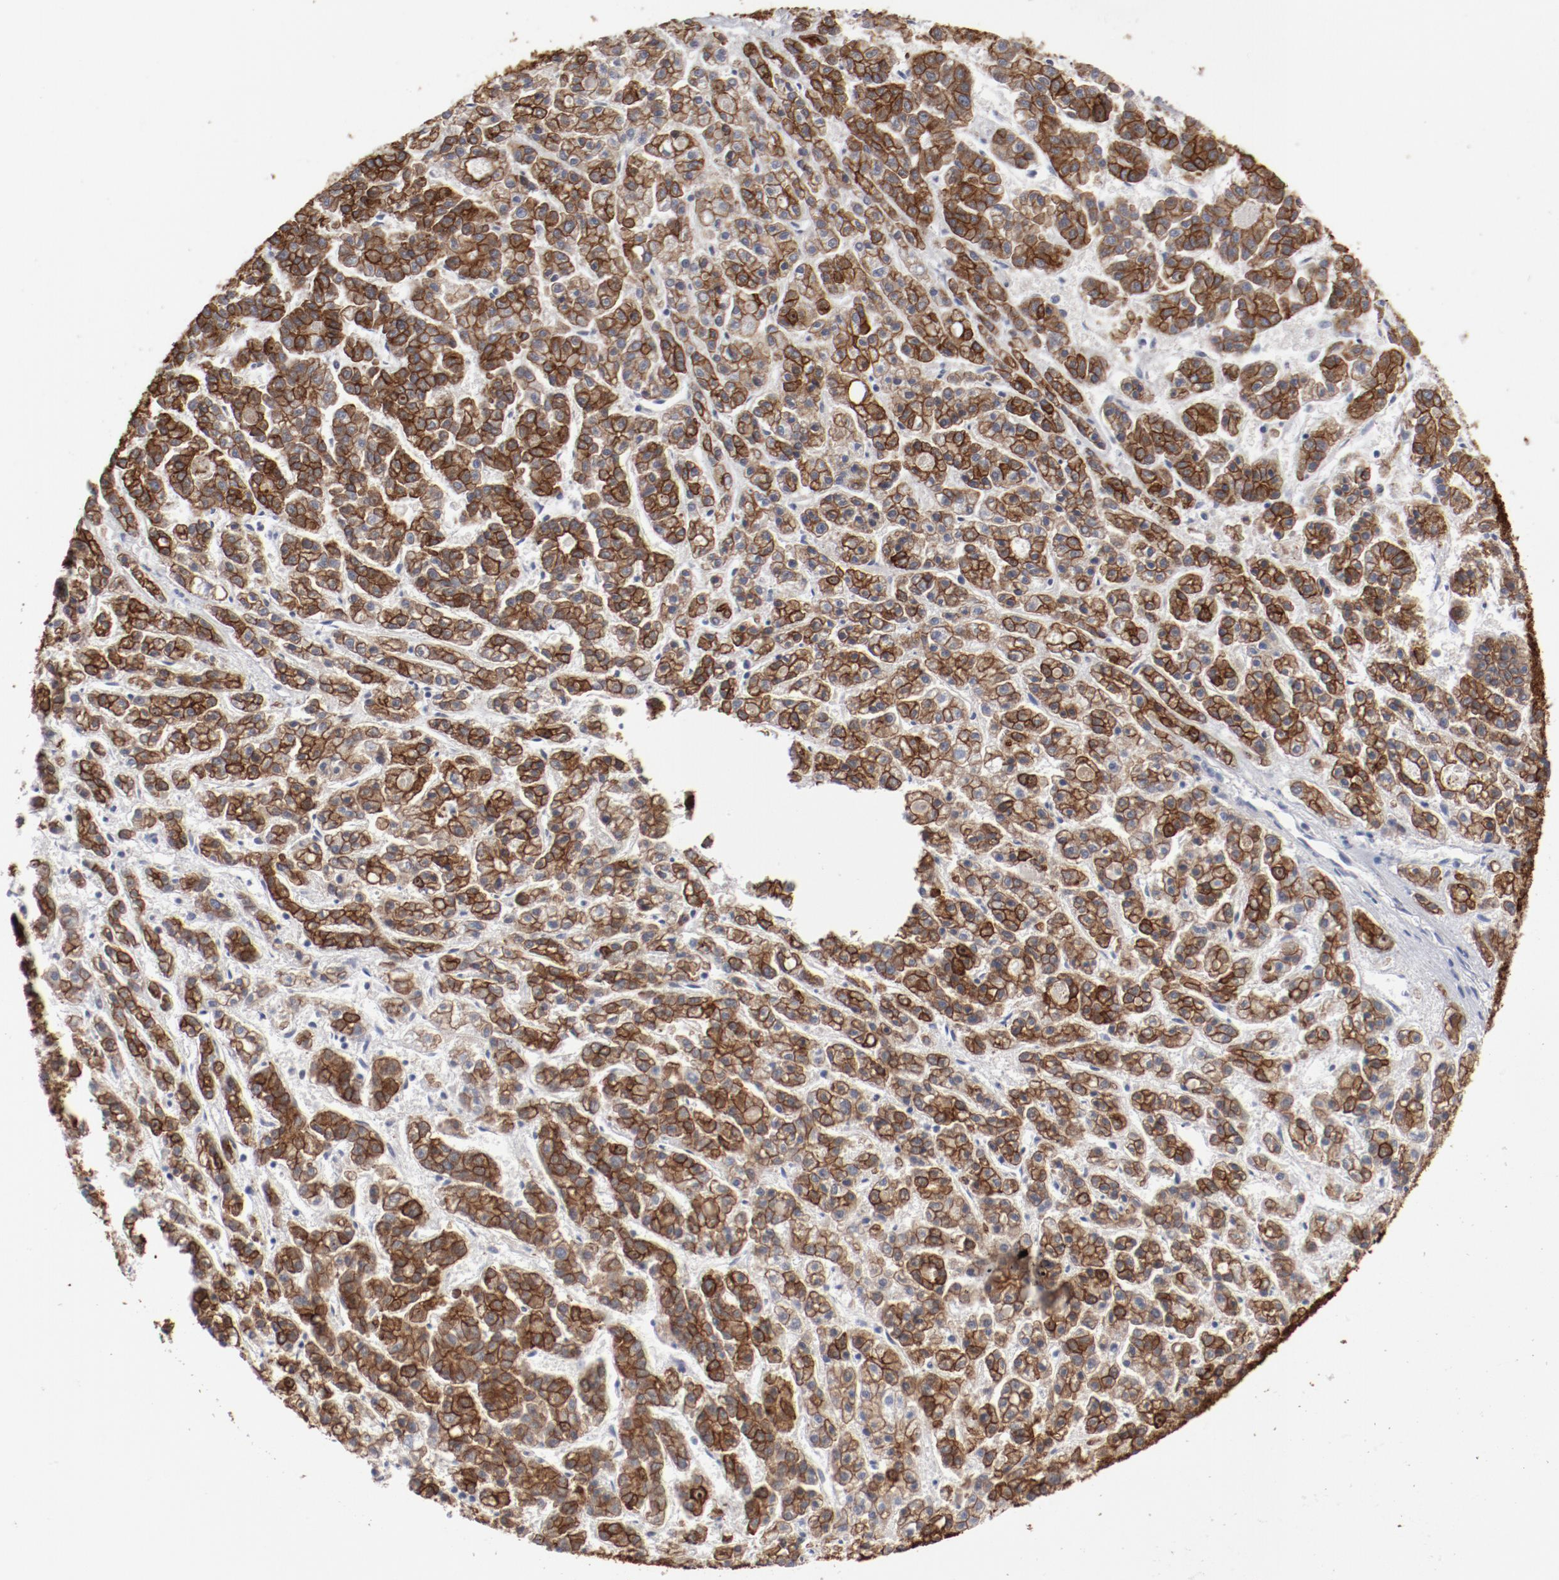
{"staining": {"intensity": "strong", "quantity": ">75%", "location": "cytoplasmic/membranous"}, "tissue": "liver cancer", "cell_type": "Tumor cells", "image_type": "cancer", "snomed": [{"axis": "morphology", "description": "Carcinoma, Hepatocellular, NOS"}, {"axis": "topography", "description": "Liver"}], "caption": "This is an image of IHC staining of liver hepatocellular carcinoma, which shows strong expression in the cytoplasmic/membranous of tumor cells.", "gene": "TSPAN6", "patient": {"sex": "male", "age": 70}}